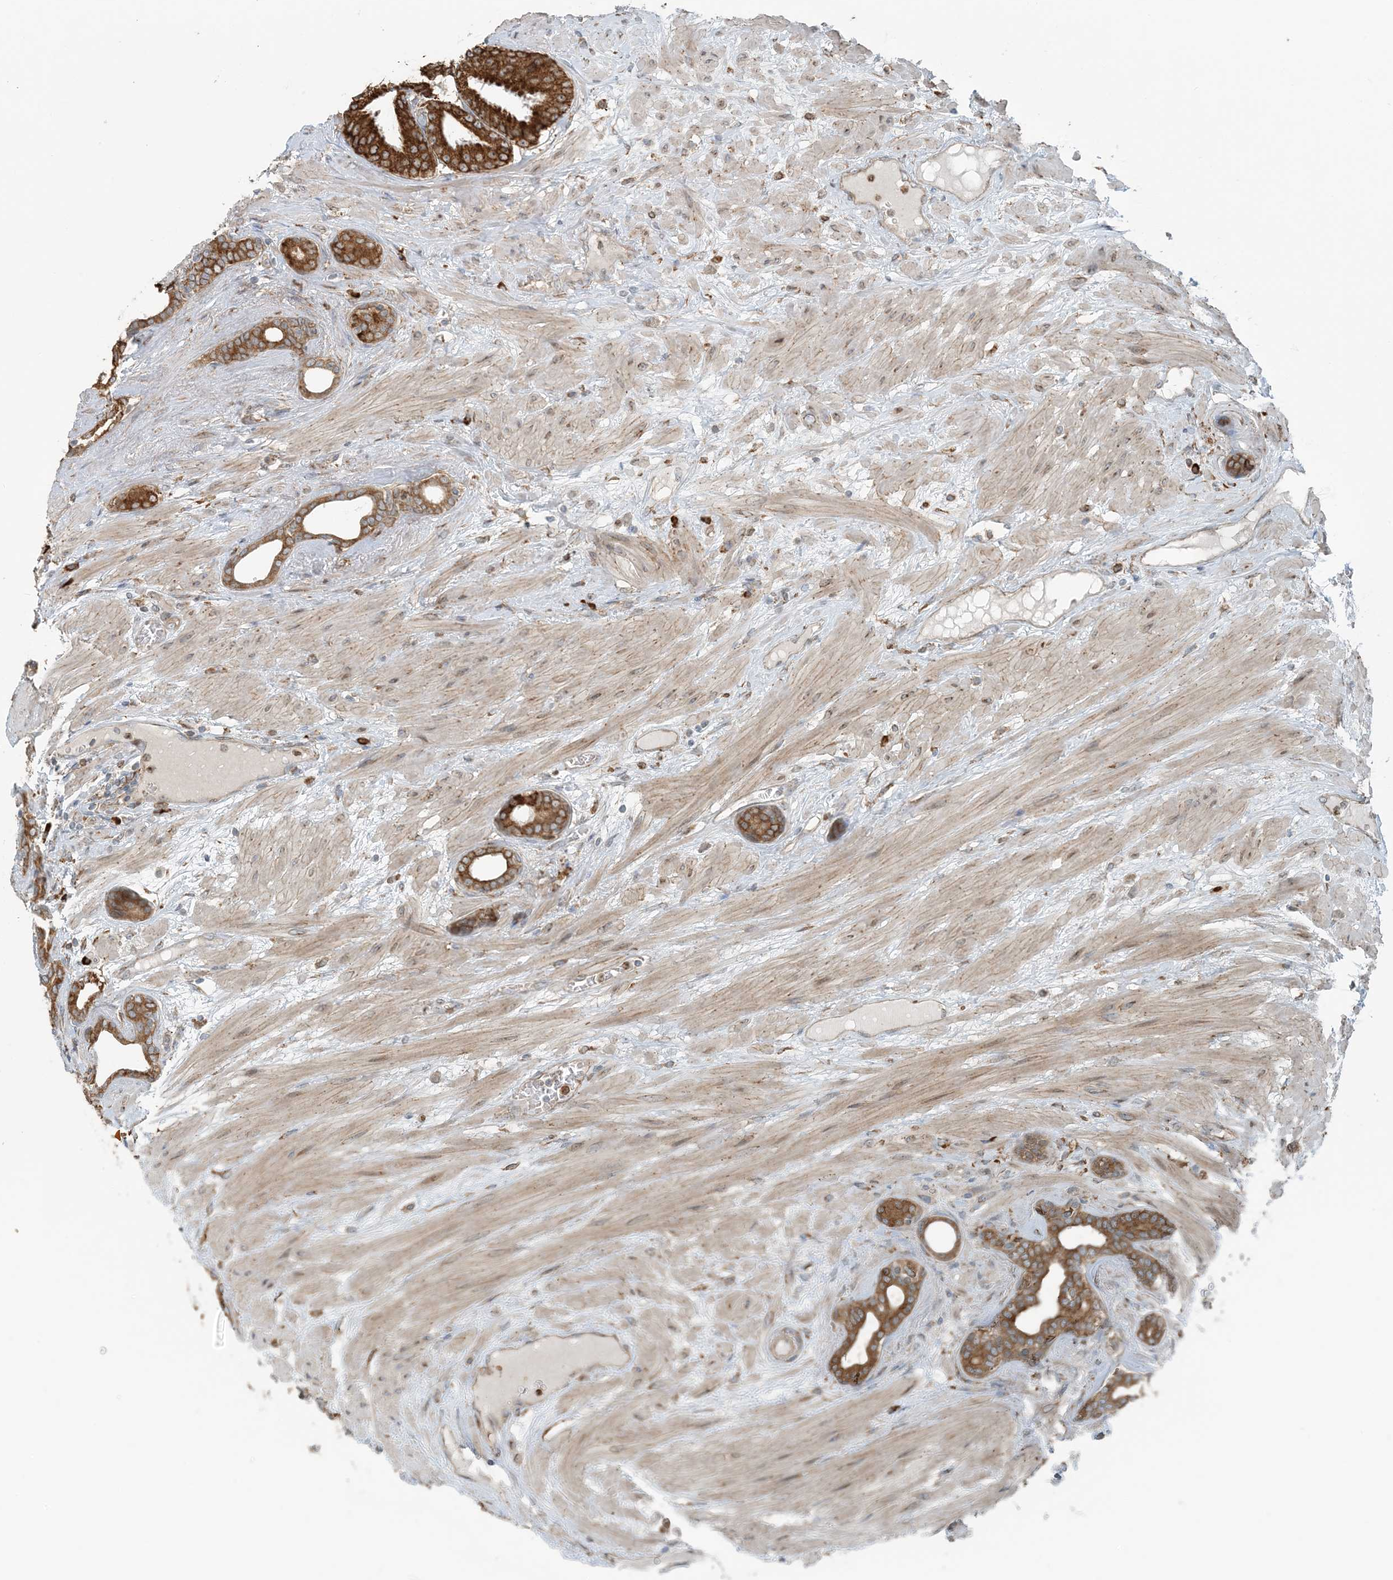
{"staining": {"intensity": "moderate", "quantity": ">75%", "location": "cytoplasmic/membranous"}, "tissue": "prostate cancer", "cell_type": "Tumor cells", "image_type": "cancer", "snomed": [{"axis": "morphology", "description": "Adenocarcinoma, Low grade"}, {"axis": "topography", "description": "Prostate"}], "caption": "Tumor cells reveal medium levels of moderate cytoplasmic/membranous staining in approximately >75% of cells in human prostate cancer.", "gene": "CERKL", "patient": {"sex": "male", "age": 60}}